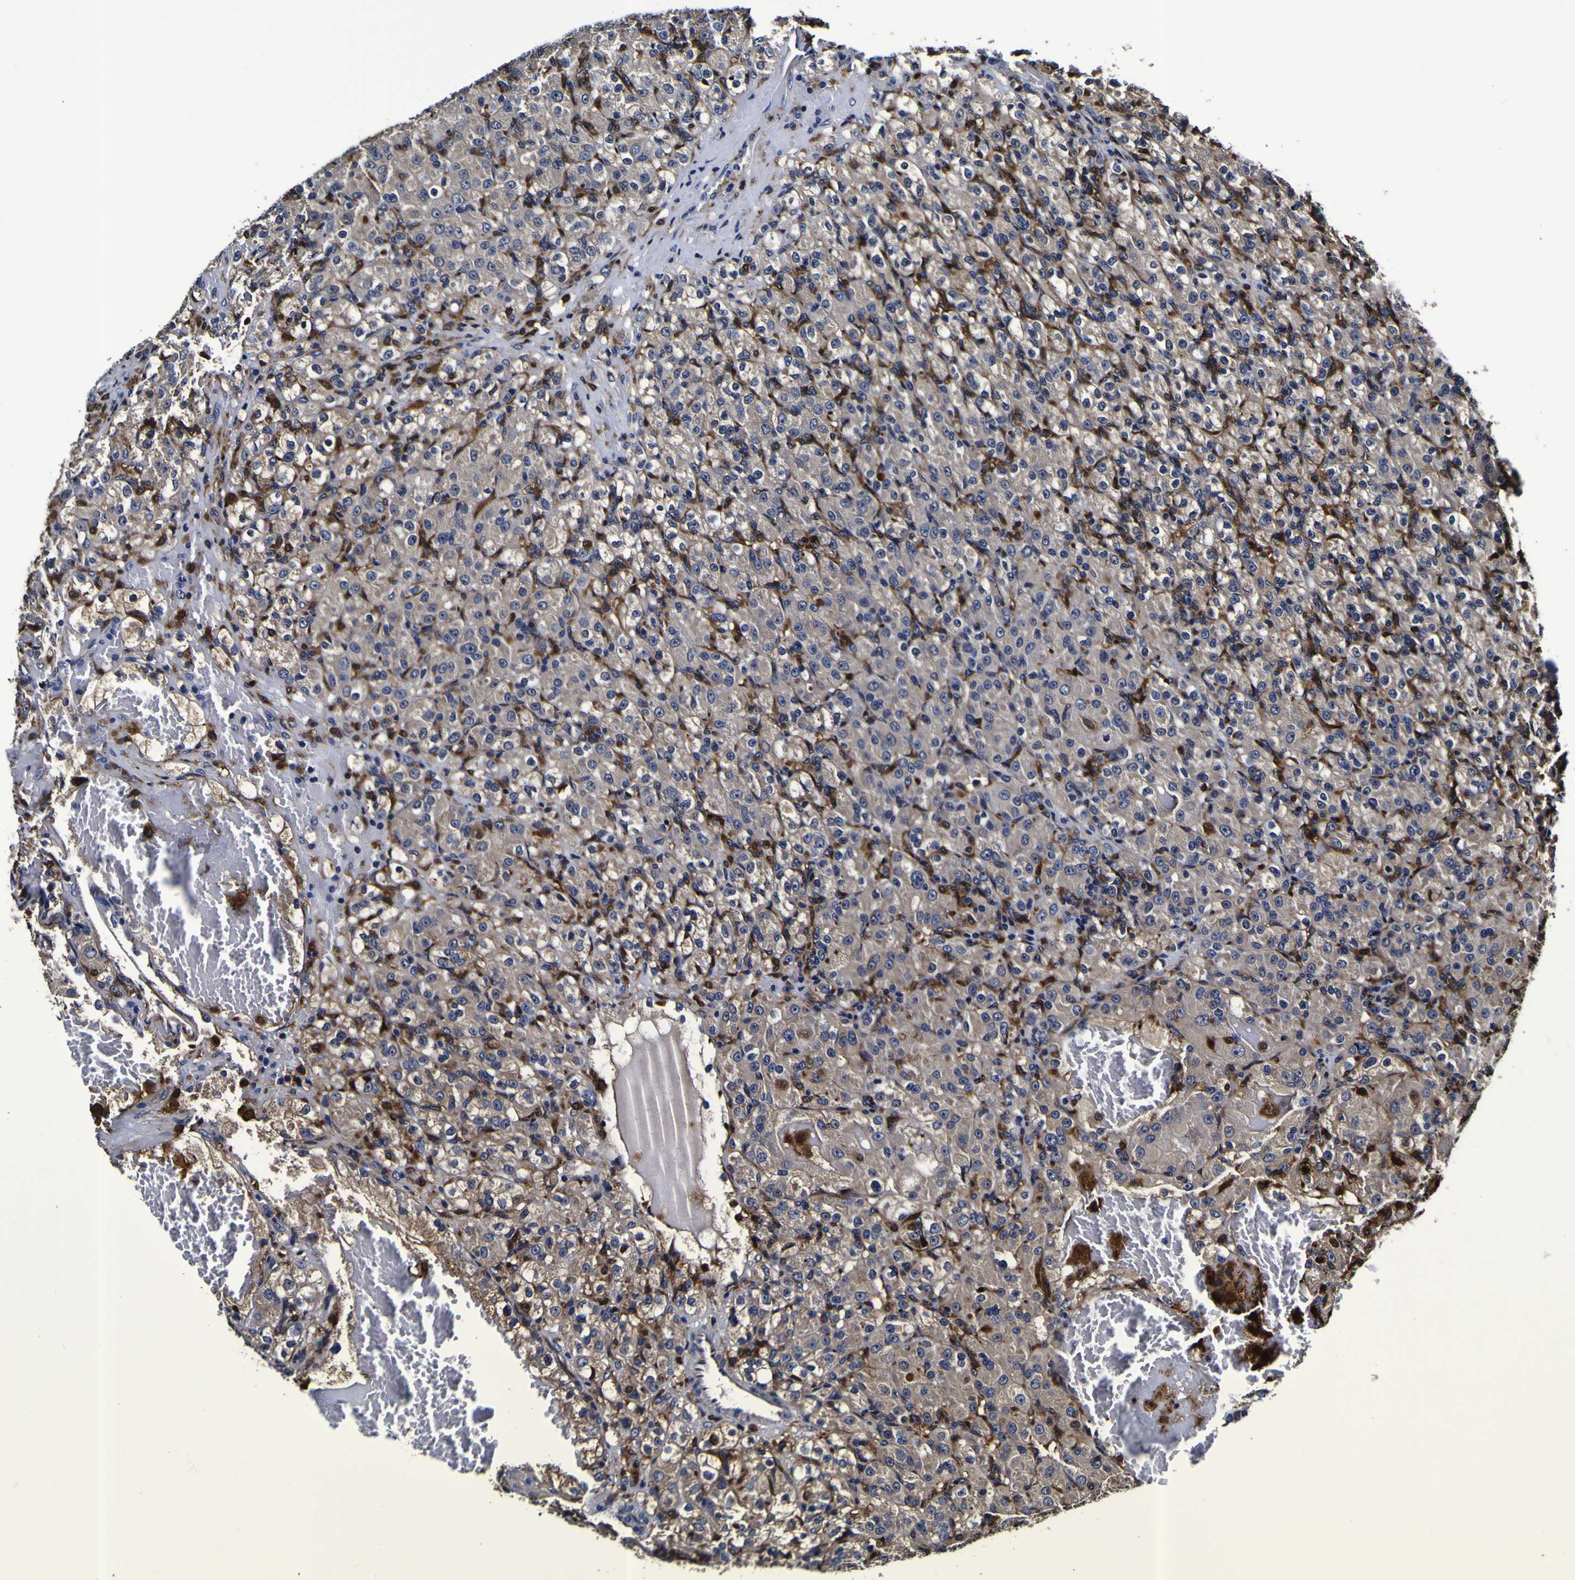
{"staining": {"intensity": "negative", "quantity": "none", "location": "none"}, "tissue": "renal cancer", "cell_type": "Tumor cells", "image_type": "cancer", "snomed": [{"axis": "morphology", "description": "Adenocarcinoma, NOS"}, {"axis": "topography", "description": "Kidney"}], "caption": "The histopathology image reveals no staining of tumor cells in renal adenocarcinoma.", "gene": "GPX1", "patient": {"sex": "male", "age": 61}}